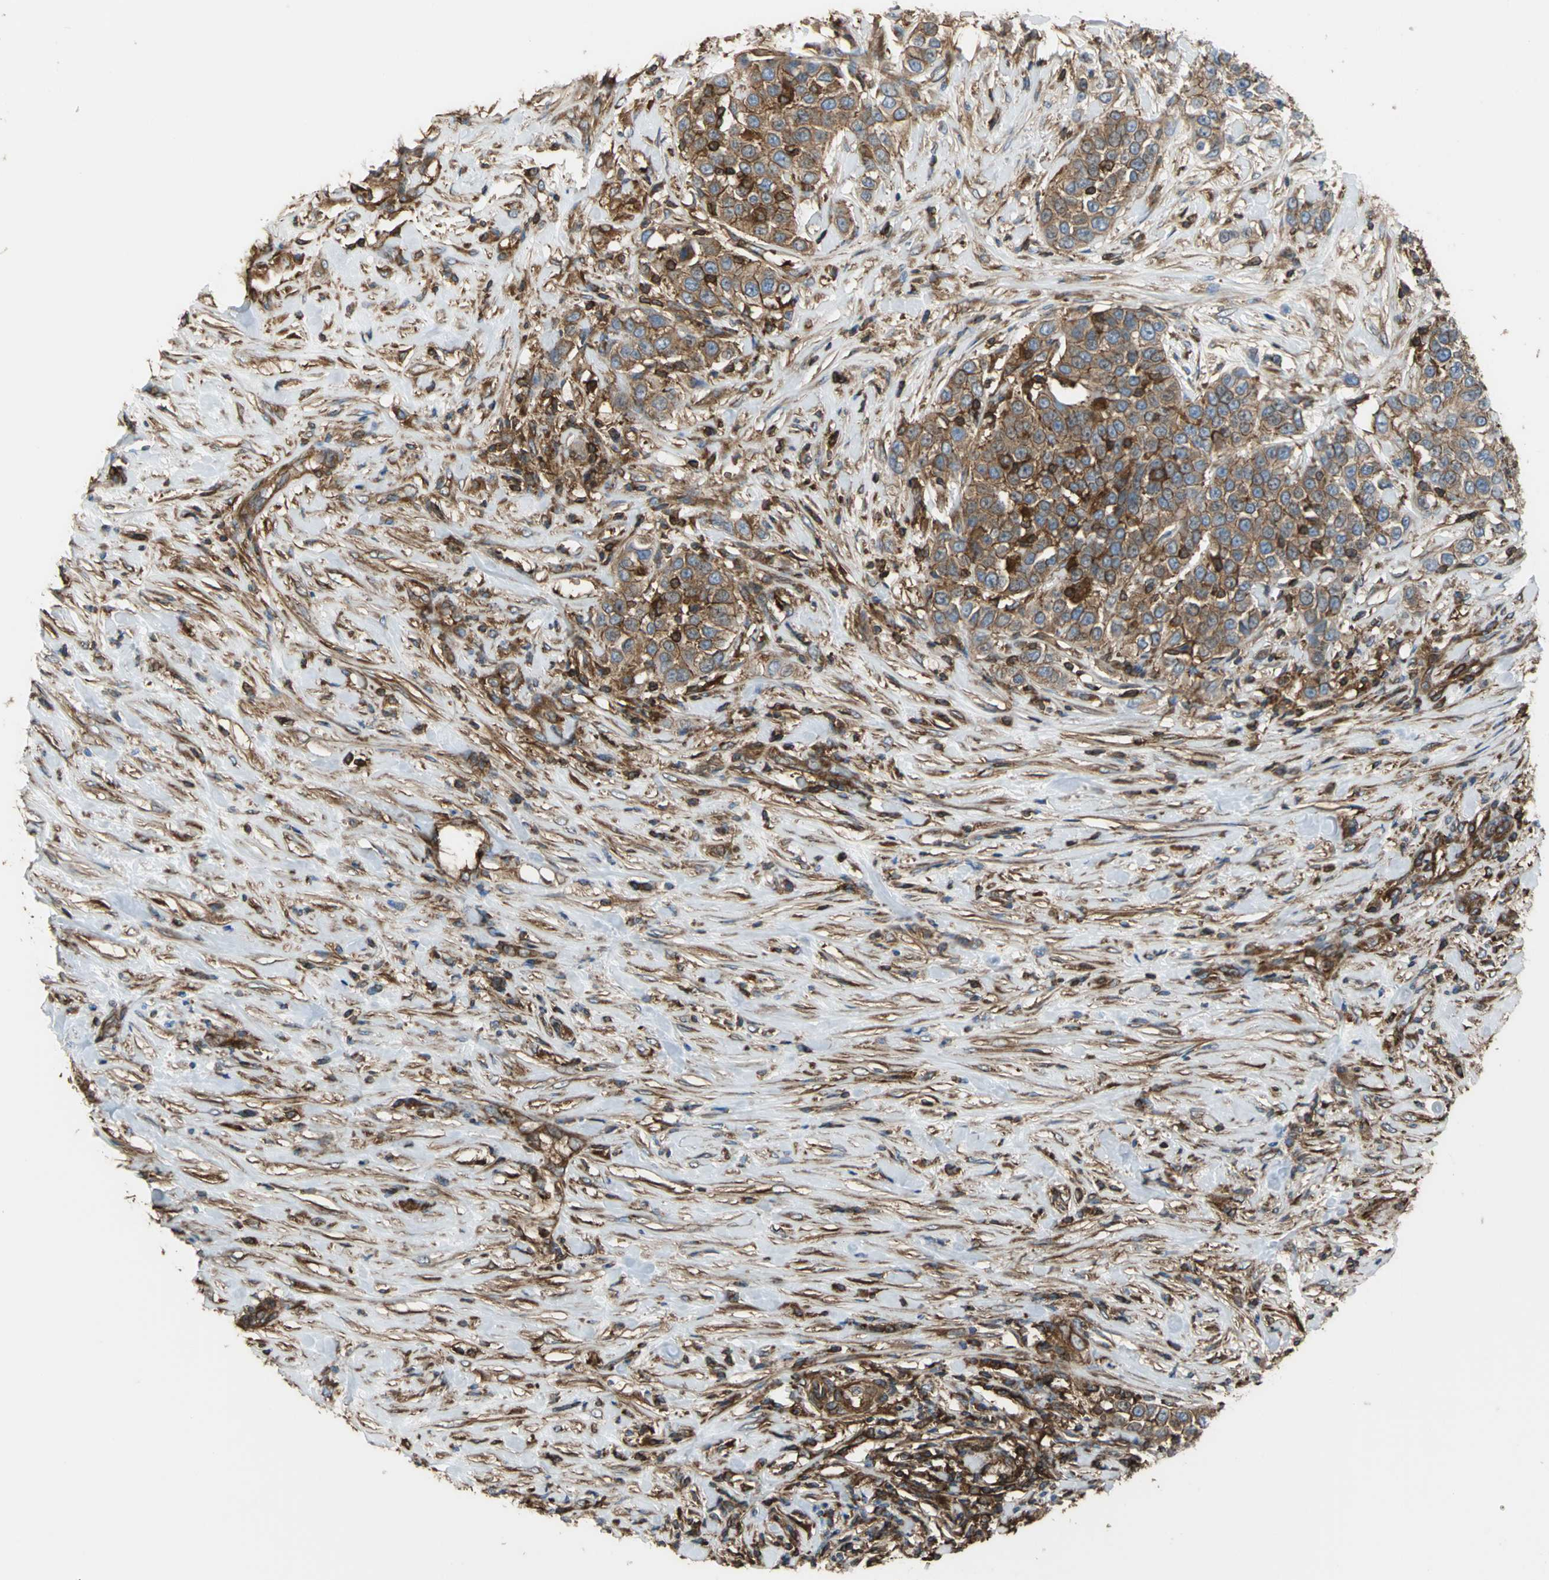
{"staining": {"intensity": "moderate", "quantity": ">75%", "location": "cytoplasmic/membranous"}, "tissue": "urothelial cancer", "cell_type": "Tumor cells", "image_type": "cancer", "snomed": [{"axis": "morphology", "description": "Urothelial carcinoma, High grade"}, {"axis": "topography", "description": "Urinary bladder"}], "caption": "Immunohistochemical staining of urothelial cancer exhibits moderate cytoplasmic/membranous protein staining in approximately >75% of tumor cells. Immunohistochemistry stains the protein in brown and the nuclei are stained blue.", "gene": "TLN1", "patient": {"sex": "female", "age": 80}}